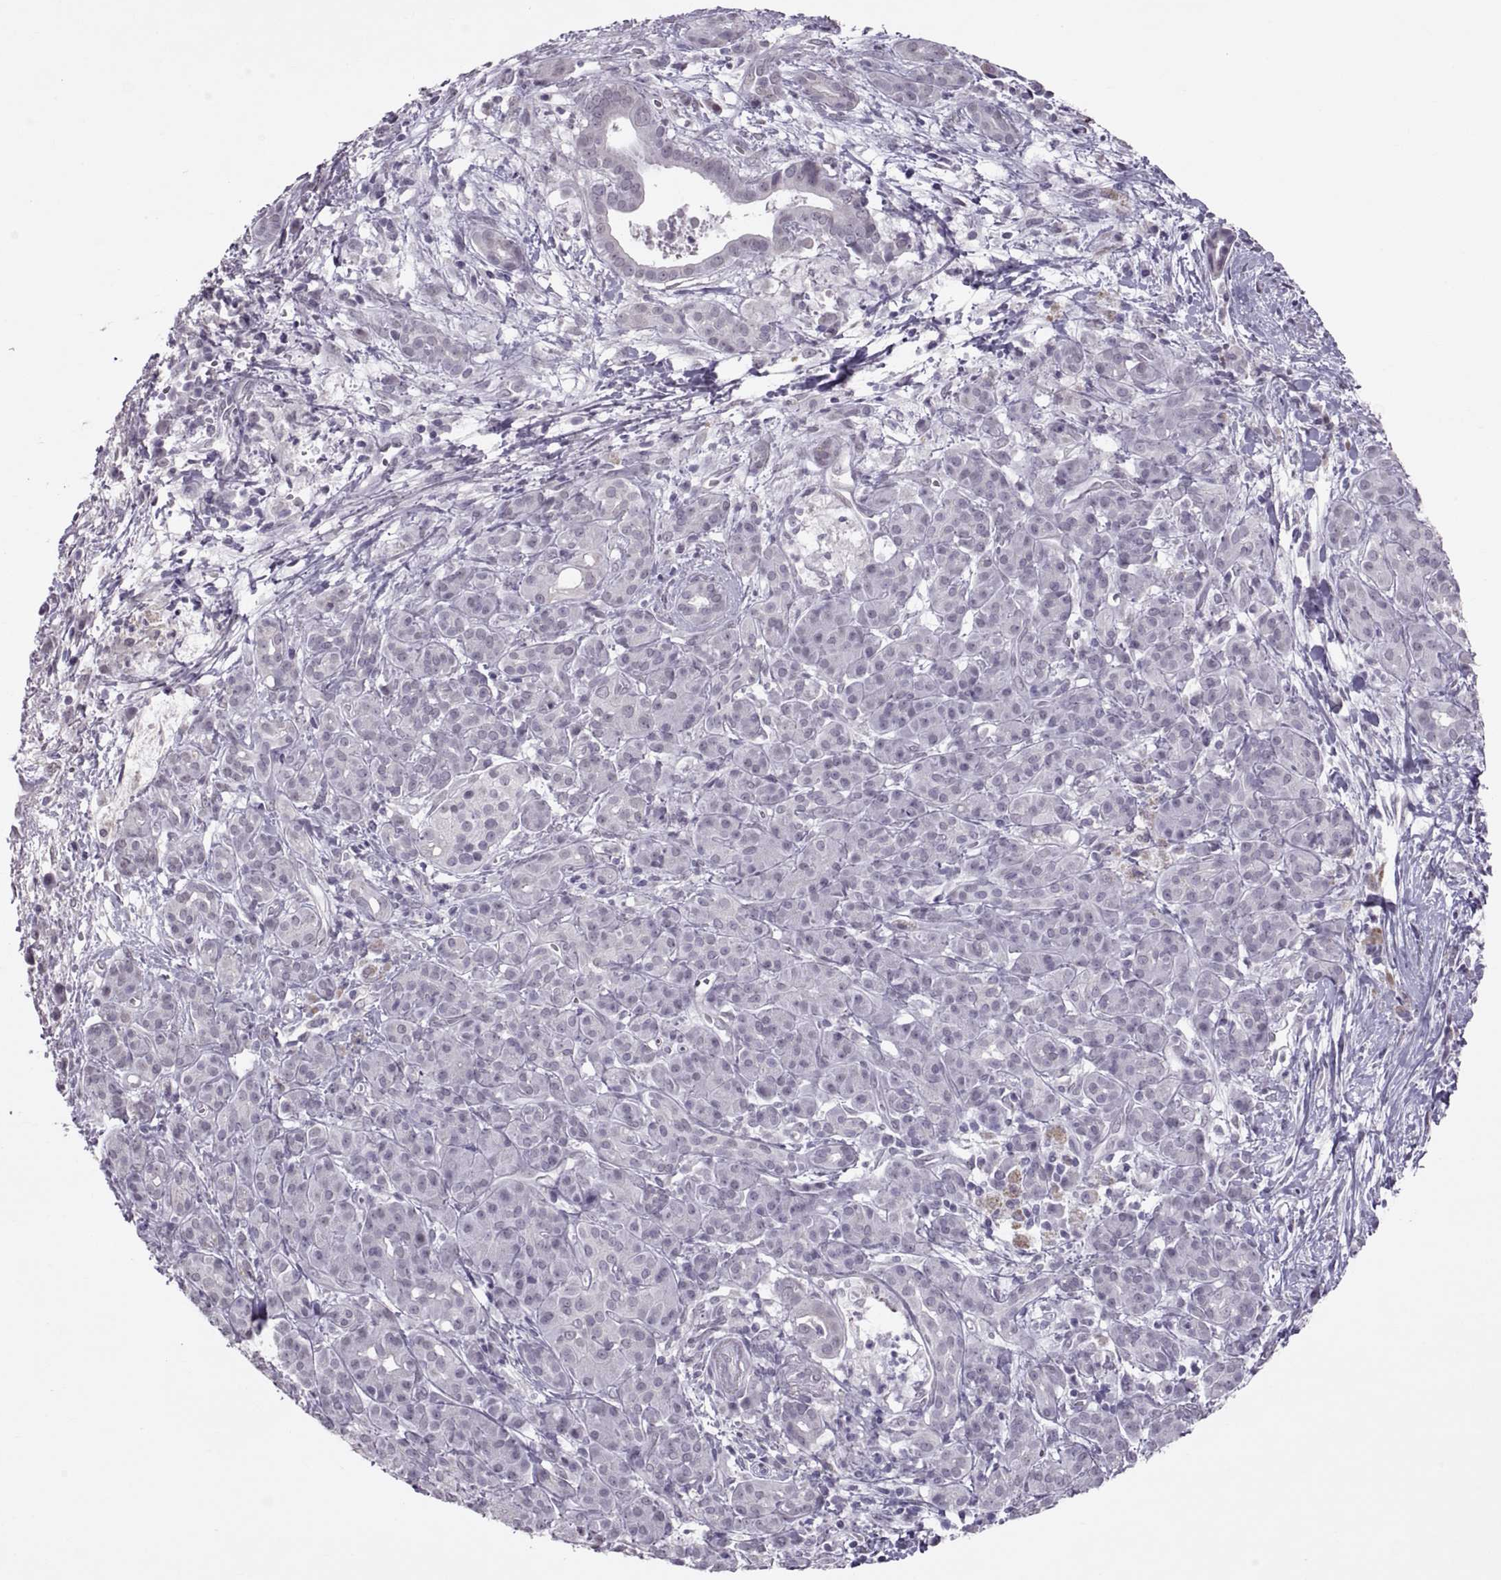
{"staining": {"intensity": "negative", "quantity": "none", "location": "none"}, "tissue": "pancreatic cancer", "cell_type": "Tumor cells", "image_type": "cancer", "snomed": [{"axis": "morphology", "description": "Adenocarcinoma, NOS"}, {"axis": "topography", "description": "Pancreas"}], "caption": "Immunohistochemical staining of human pancreatic adenocarcinoma demonstrates no significant positivity in tumor cells. (DAB immunohistochemistry (IHC), high magnification).", "gene": "KRT77", "patient": {"sex": "male", "age": 61}}